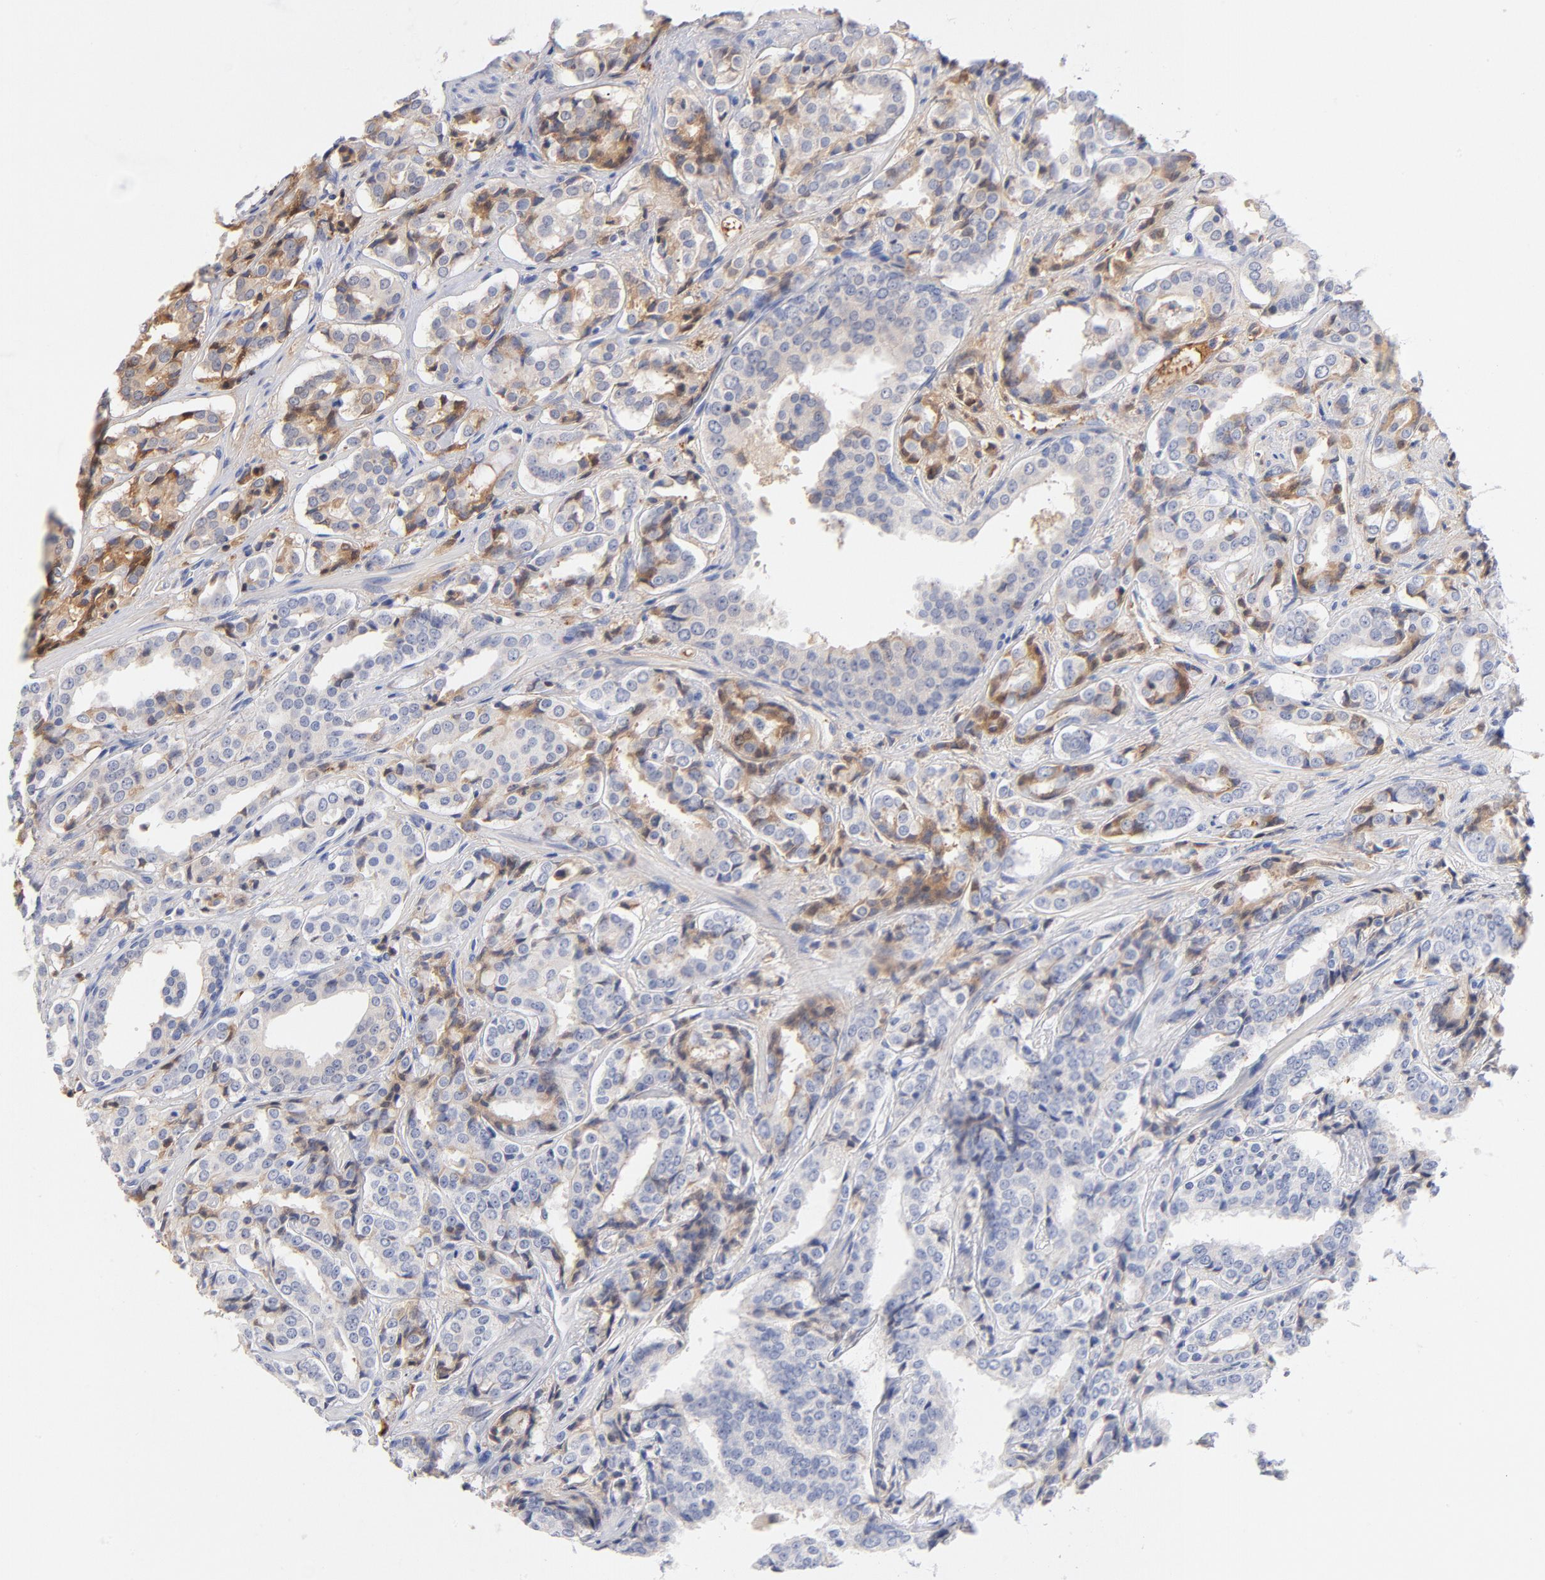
{"staining": {"intensity": "moderate", "quantity": "<25%", "location": "cytoplasmic/membranous"}, "tissue": "prostate cancer", "cell_type": "Tumor cells", "image_type": "cancer", "snomed": [{"axis": "morphology", "description": "Adenocarcinoma, Medium grade"}, {"axis": "topography", "description": "Prostate"}], "caption": "A histopathology image showing moderate cytoplasmic/membranous staining in approximately <25% of tumor cells in medium-grade adenocarcinoma (prostate), as visualized by brown immunohistochemical staining.", "gene": "C3", "patient": {"sex": "male", "age": 60}}